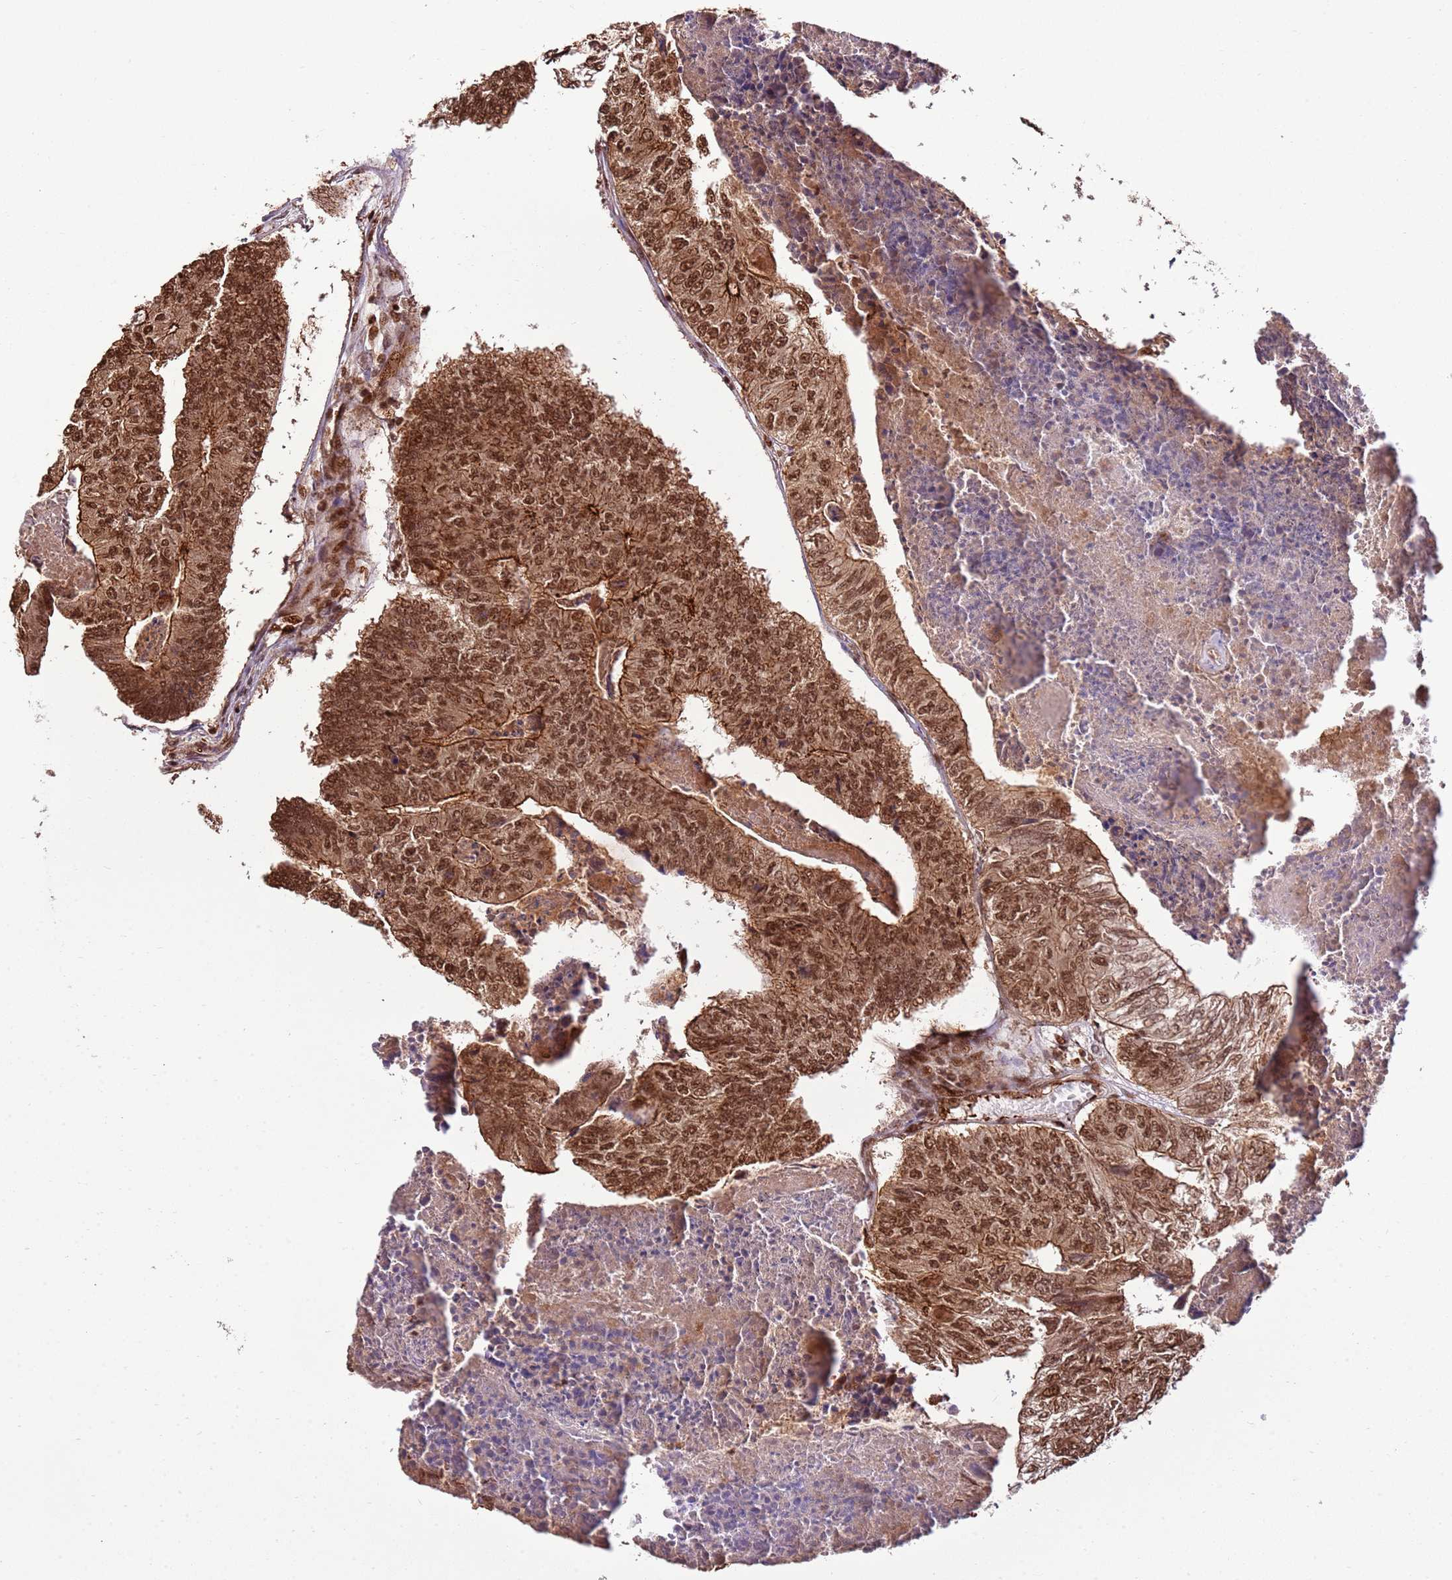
{"staining": {"intensity": "moderate", "quantity": ">75%", "location": "cytoplasmic/membranous,nuclear"}, "tissue": "colorectal cancer", "cell_type": "Tumor cells", "image_type": "cancer", "snomed": [{"axis": "morphology", "description": "Adenocarcinoma, NOS"}, {"axis": "topography", "description": "Colon"}], "caption": "The histopathology image demonstrates a brown stain indicating the presence of a protein in the cytoplasmic/membranous and nuclear of tumor cells in colorectal adenocarcinoma. (Brightfield microscopy of DAB IHC at high magnification).", "gene": "ZBTB12", "patient": {"sex": "female", "age": 67}}